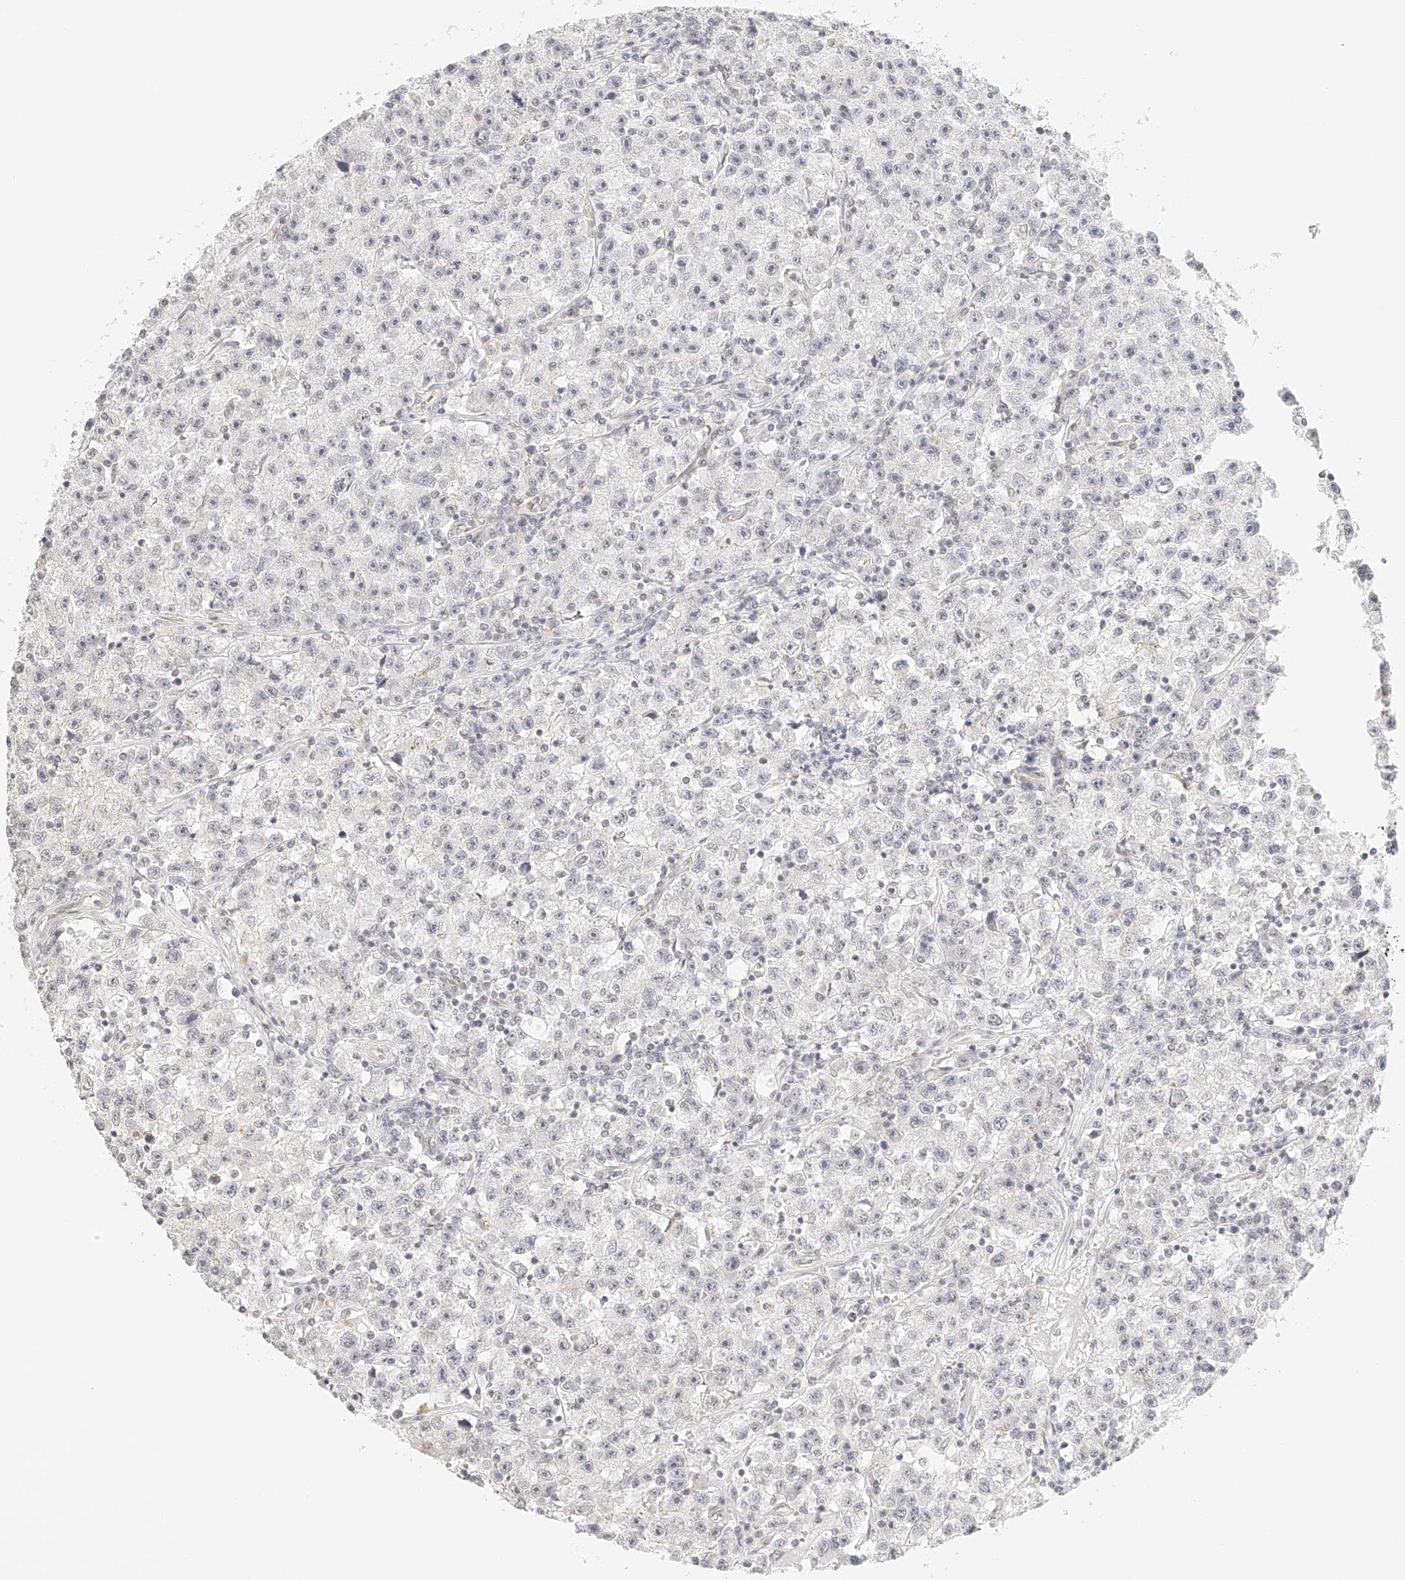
{"staining": {"intensity": "negative", "quantity": "none", "location": "none"}, "tissue": "testis cancer", "cell_type": "Tumor cells", "image_type": "cancer", "snomed": [{"axis": "morphology", "description": "Seminoma, NOS"}, {"axis": "topography", "description": "Testis"}], "caption": "There is no significant positivity in tumor cells of testis seminoma.", "gene": "ZFP69", "patient": {"sex": "male", "age": 22}}